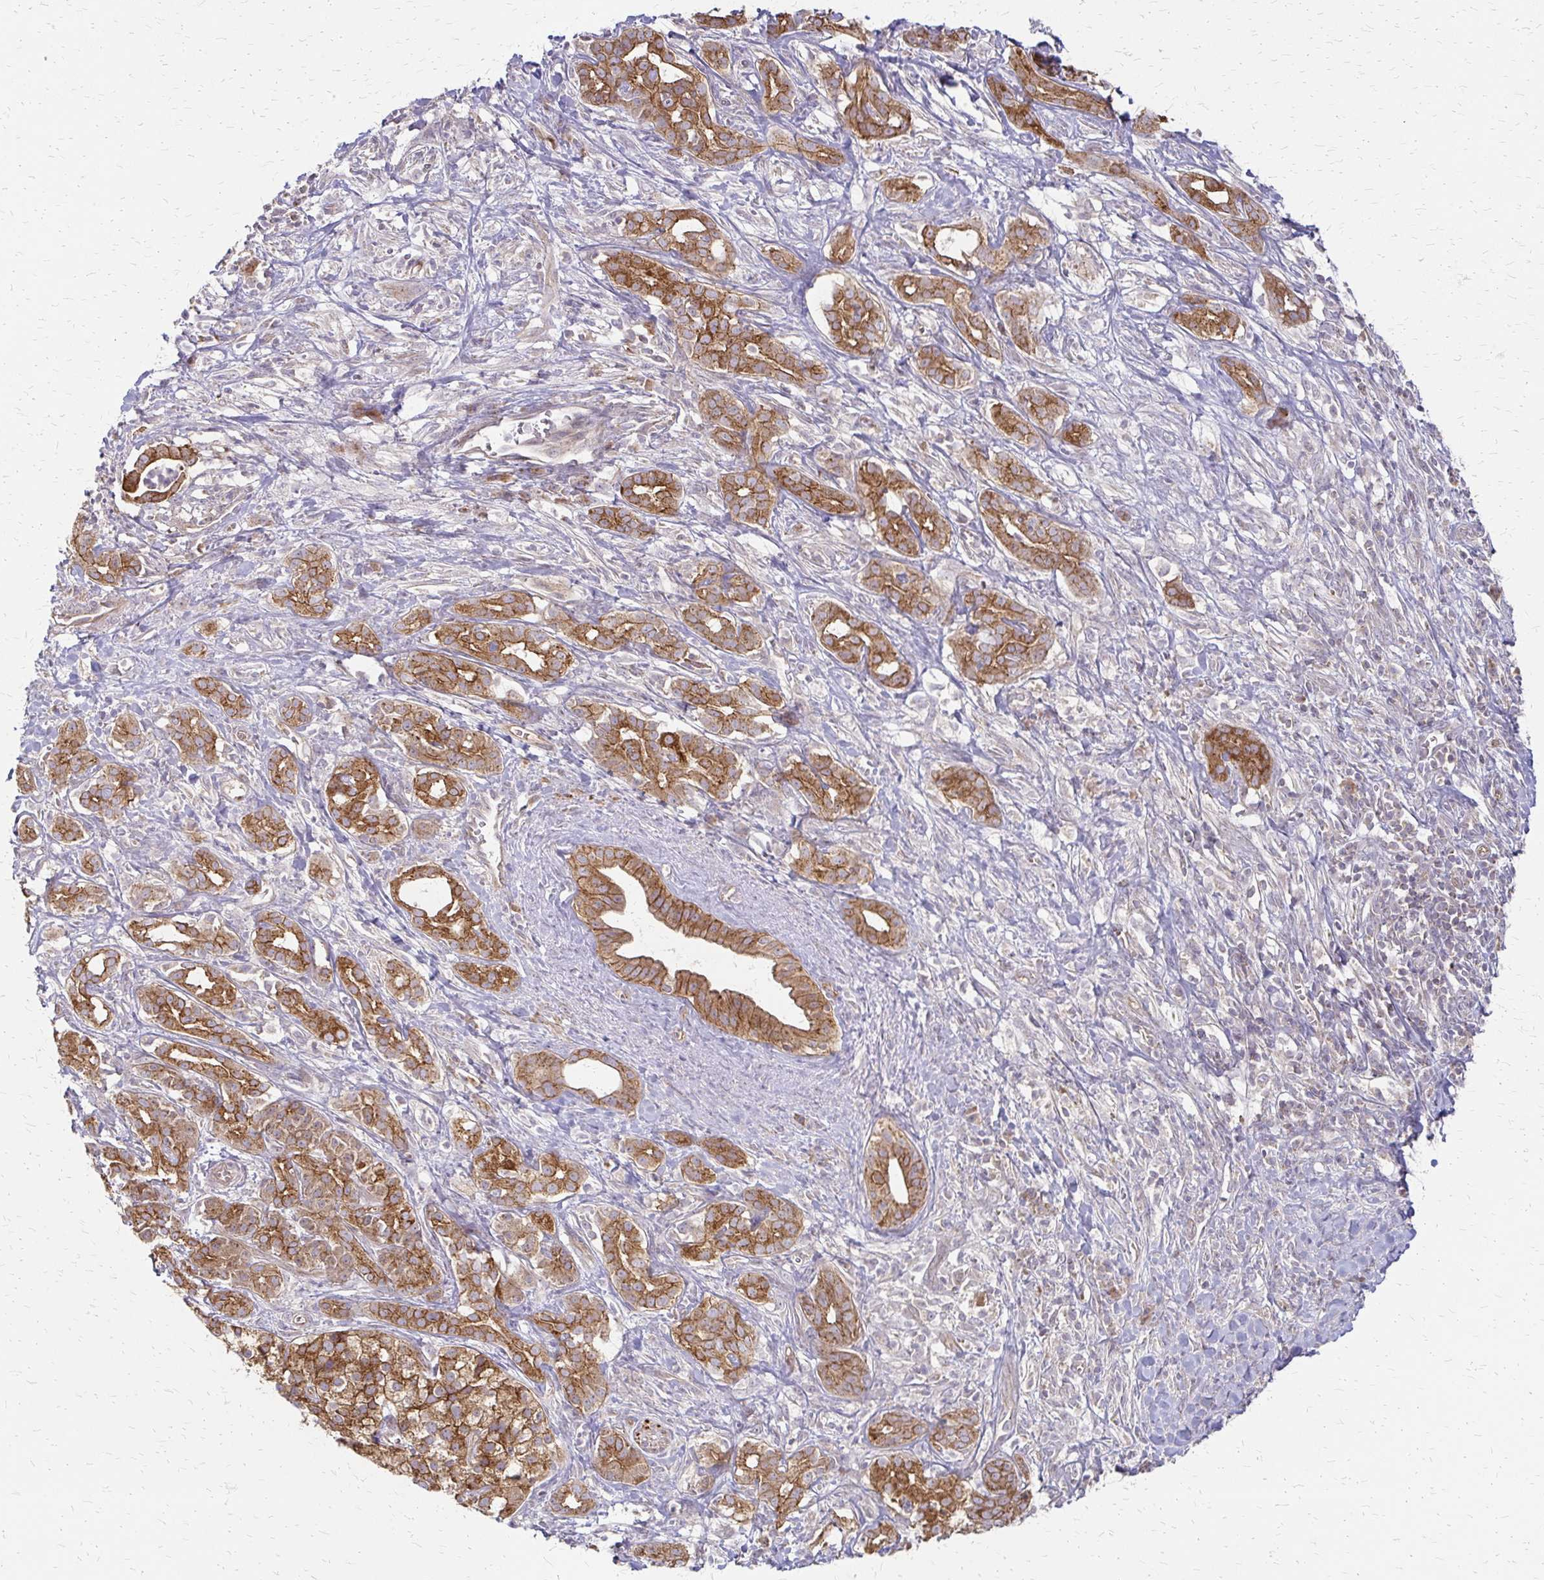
{"staining": {"intensity": "moderate", "quantity": ">75%", "location": "cytoplasmic/membranous"}, "tissue": "pancreatic cancer", "cell_type": "Tumor cells", "image_type": "cancer", "snomed": [{"axis": "morphology", "description": "Adenocarcinoma, NOS"}, {"axis": "topography", "description": "Pancreas"}], "caption": "The immunohistochemical stain highlights moderate cytoplasmic/membranous expression in tumor cells of pancreatic cancer tissue.", "gene": "ZNF383", "patient": {"sex": "male", "age": 61}}